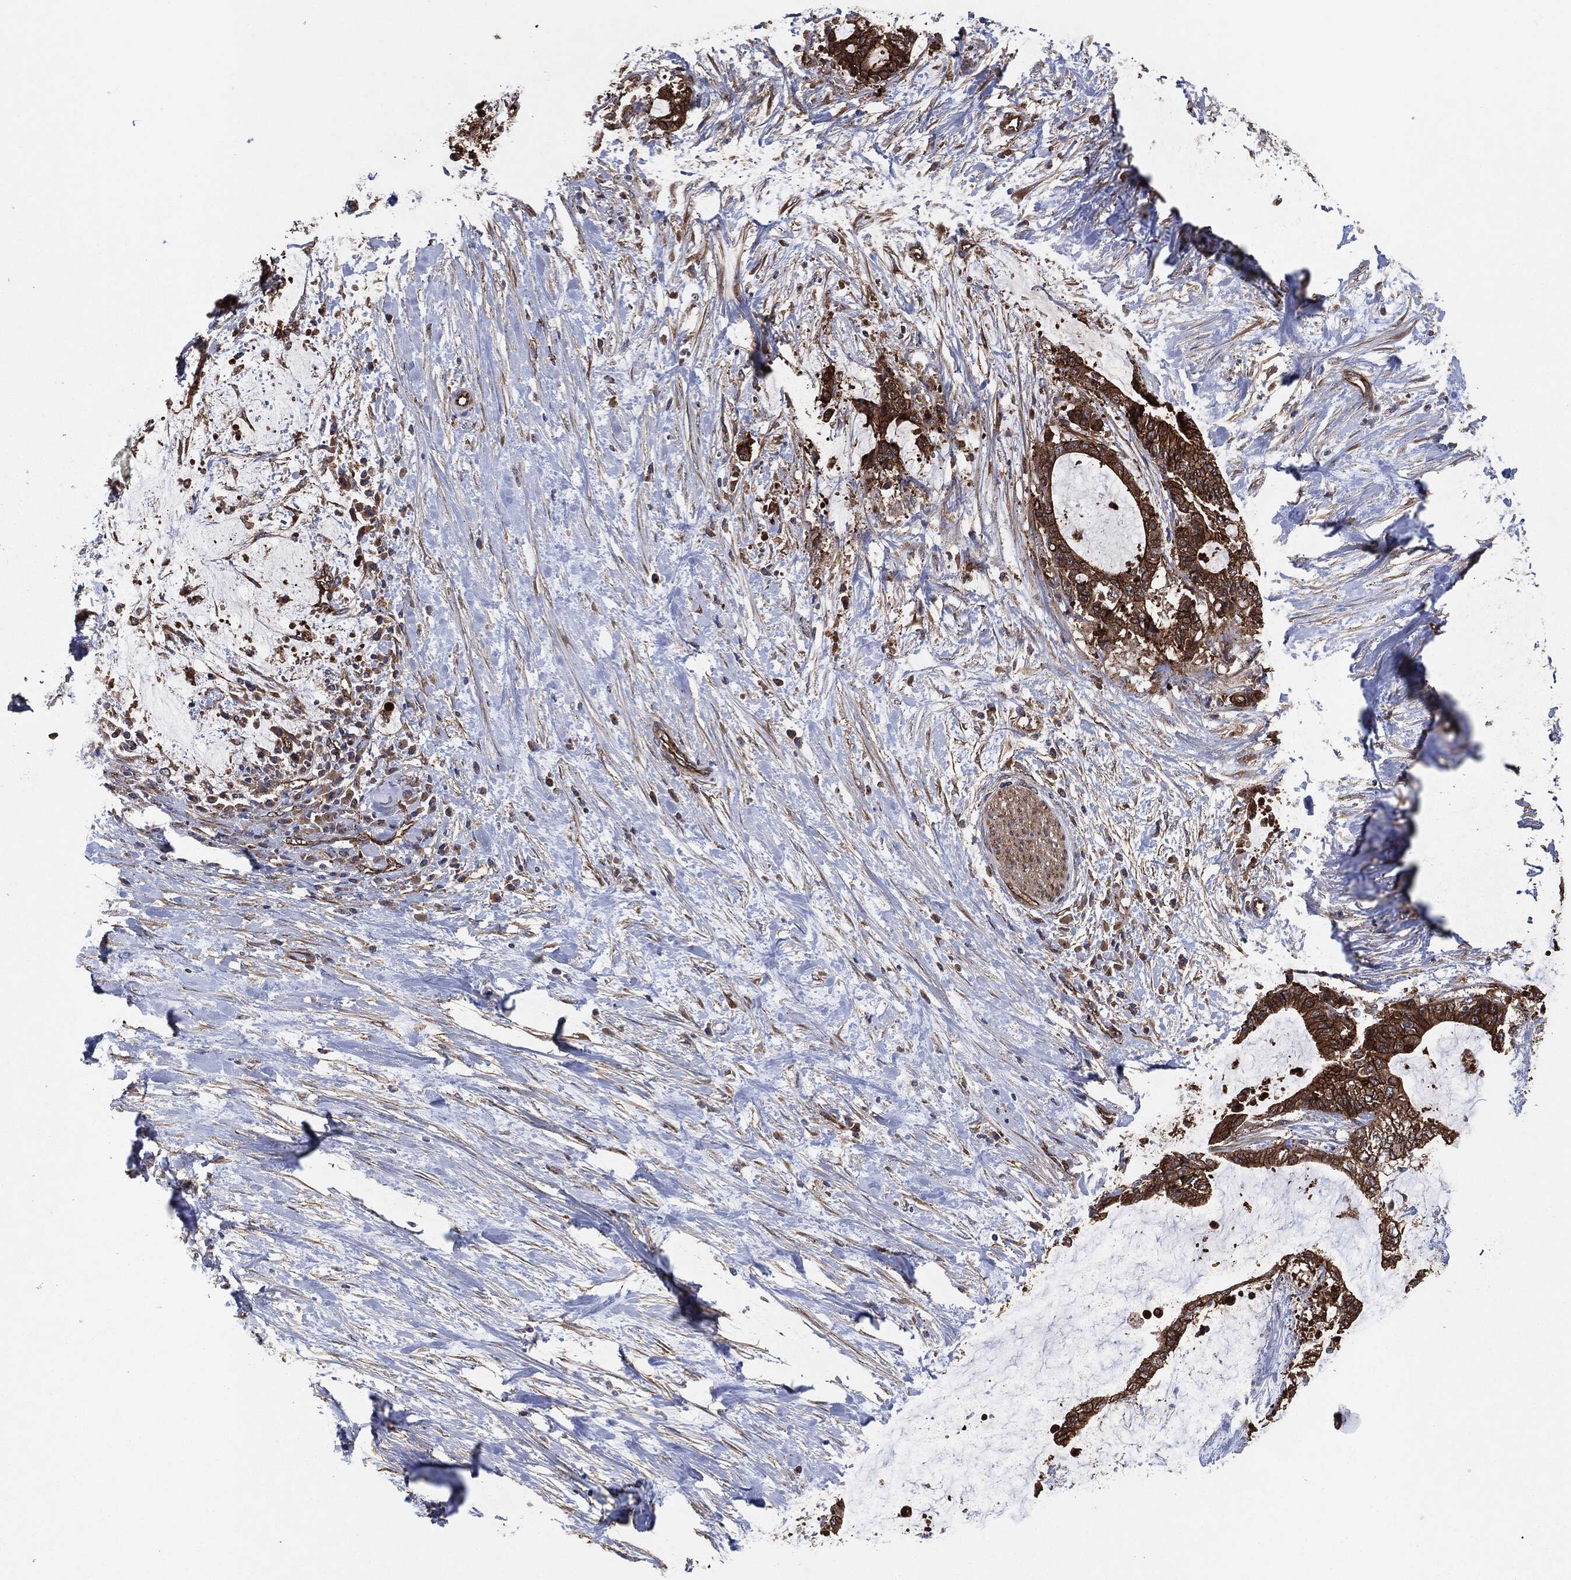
{"staining": {"intensity": "strong", "quantity": ">75%", "location": "cytoplasmic/membranous"}, "tissue": "liver cancer", "cell_type": "Tumor cells", "image_type": "cancer", "snomed": [{"axis": "morphology", "description": "Cholangiocarcinoma"}, {"axis": "topography", "description": "Liver"}], "caption": "Human liver cancer stained with a protein marker displays strong staining in tumor cells.", "gene": "CTNNA1", "patient": {"sex": "female", "age": 73}}